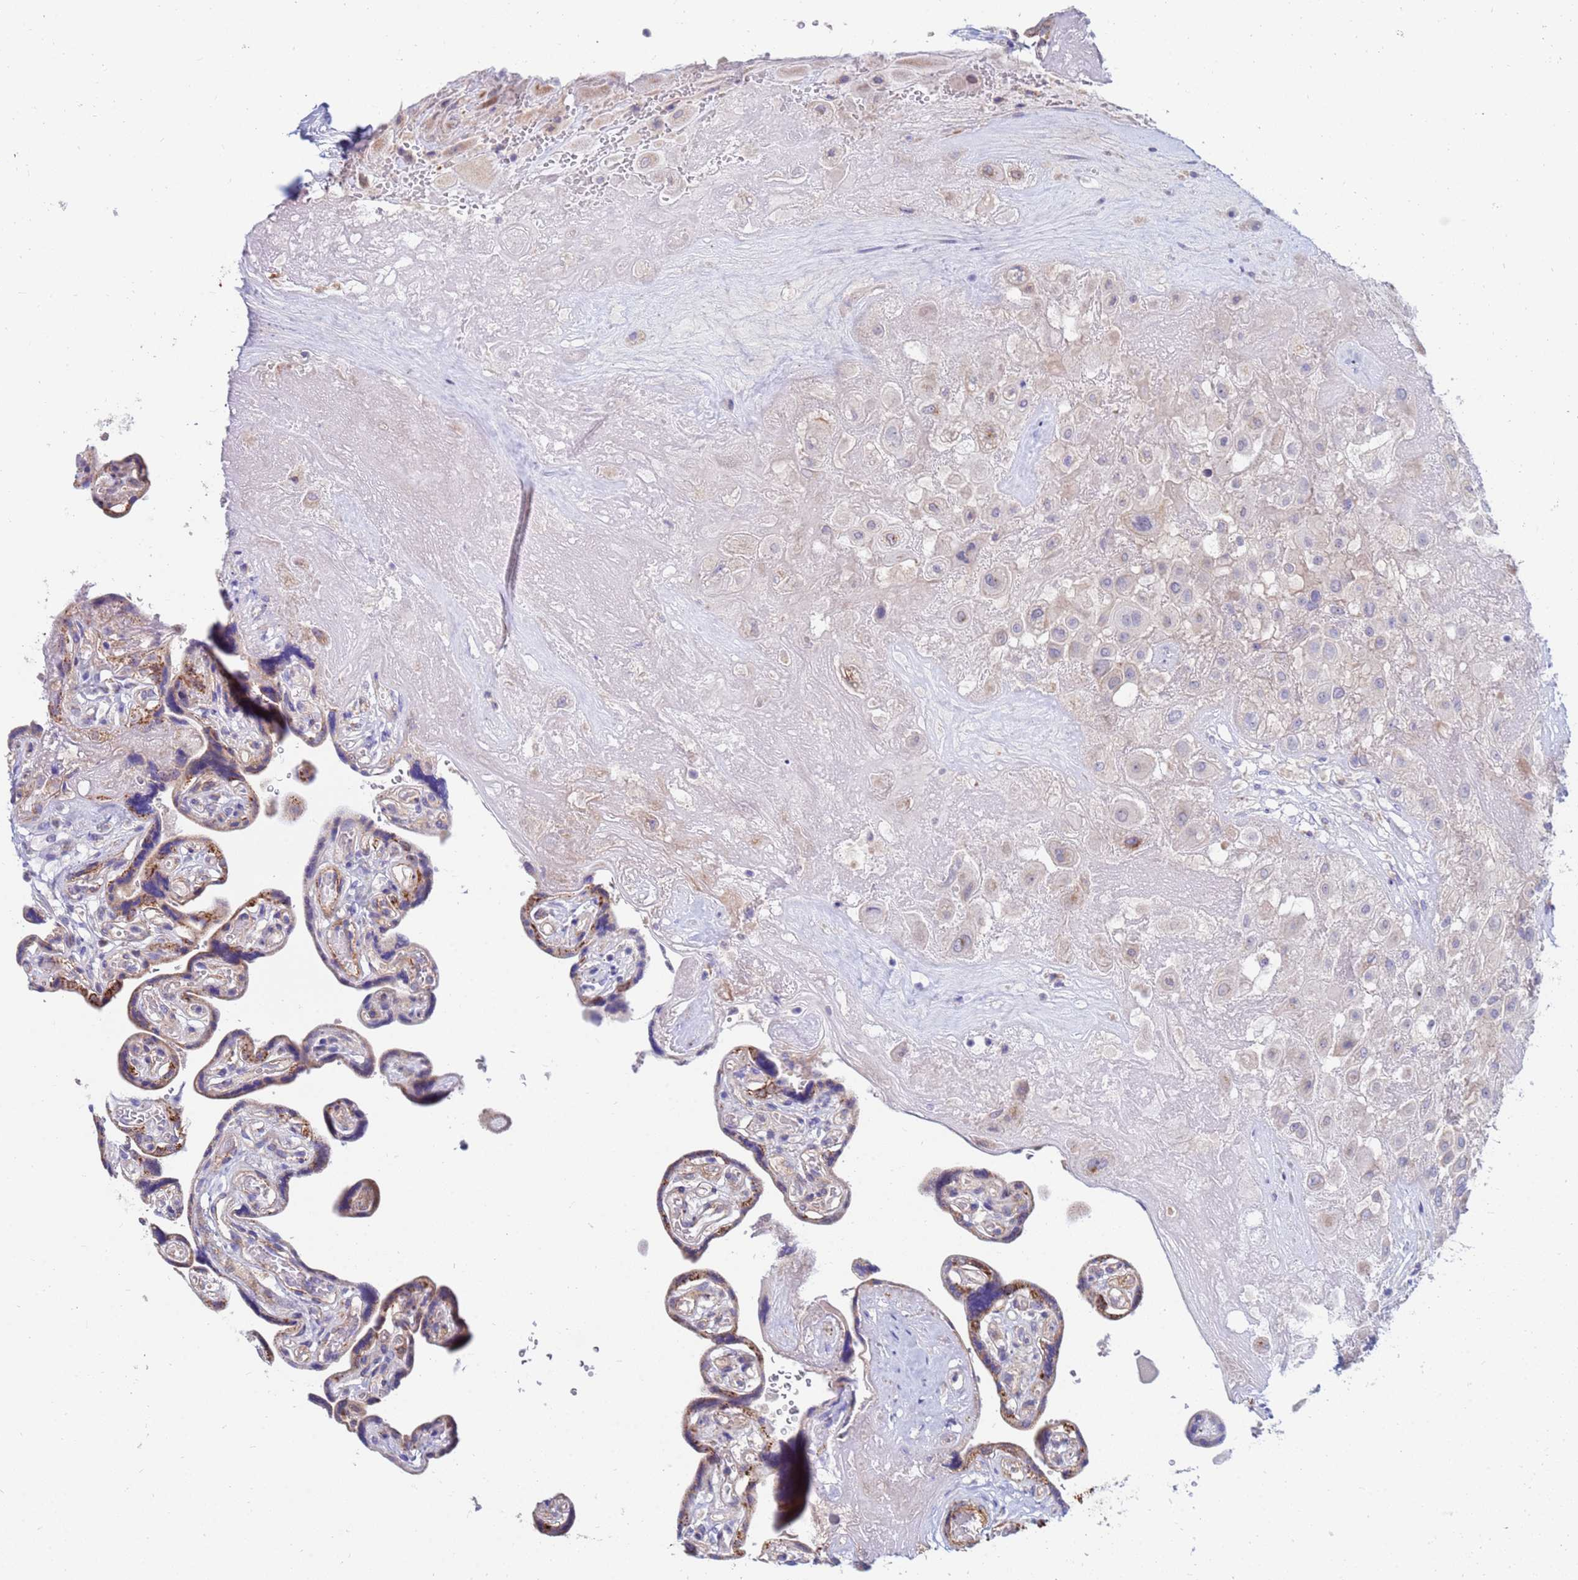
{"staining": {"intensity": "negative", "quantity": "none", "location": "none"}, "tissue": "placenta", "cell_type": "Decidual cells", "image_type": "normal", "snomed": [{"axis": "morphology", "description": "Normal tissue, NOS"}, {"axis": "topography", "description": "Placenta"}], "caption": "The IHC histopathology image has no significant staining in decidual cells of placenta.", "gene": "SDR39U1", "patient": {"sex": "female", "age": 32}}